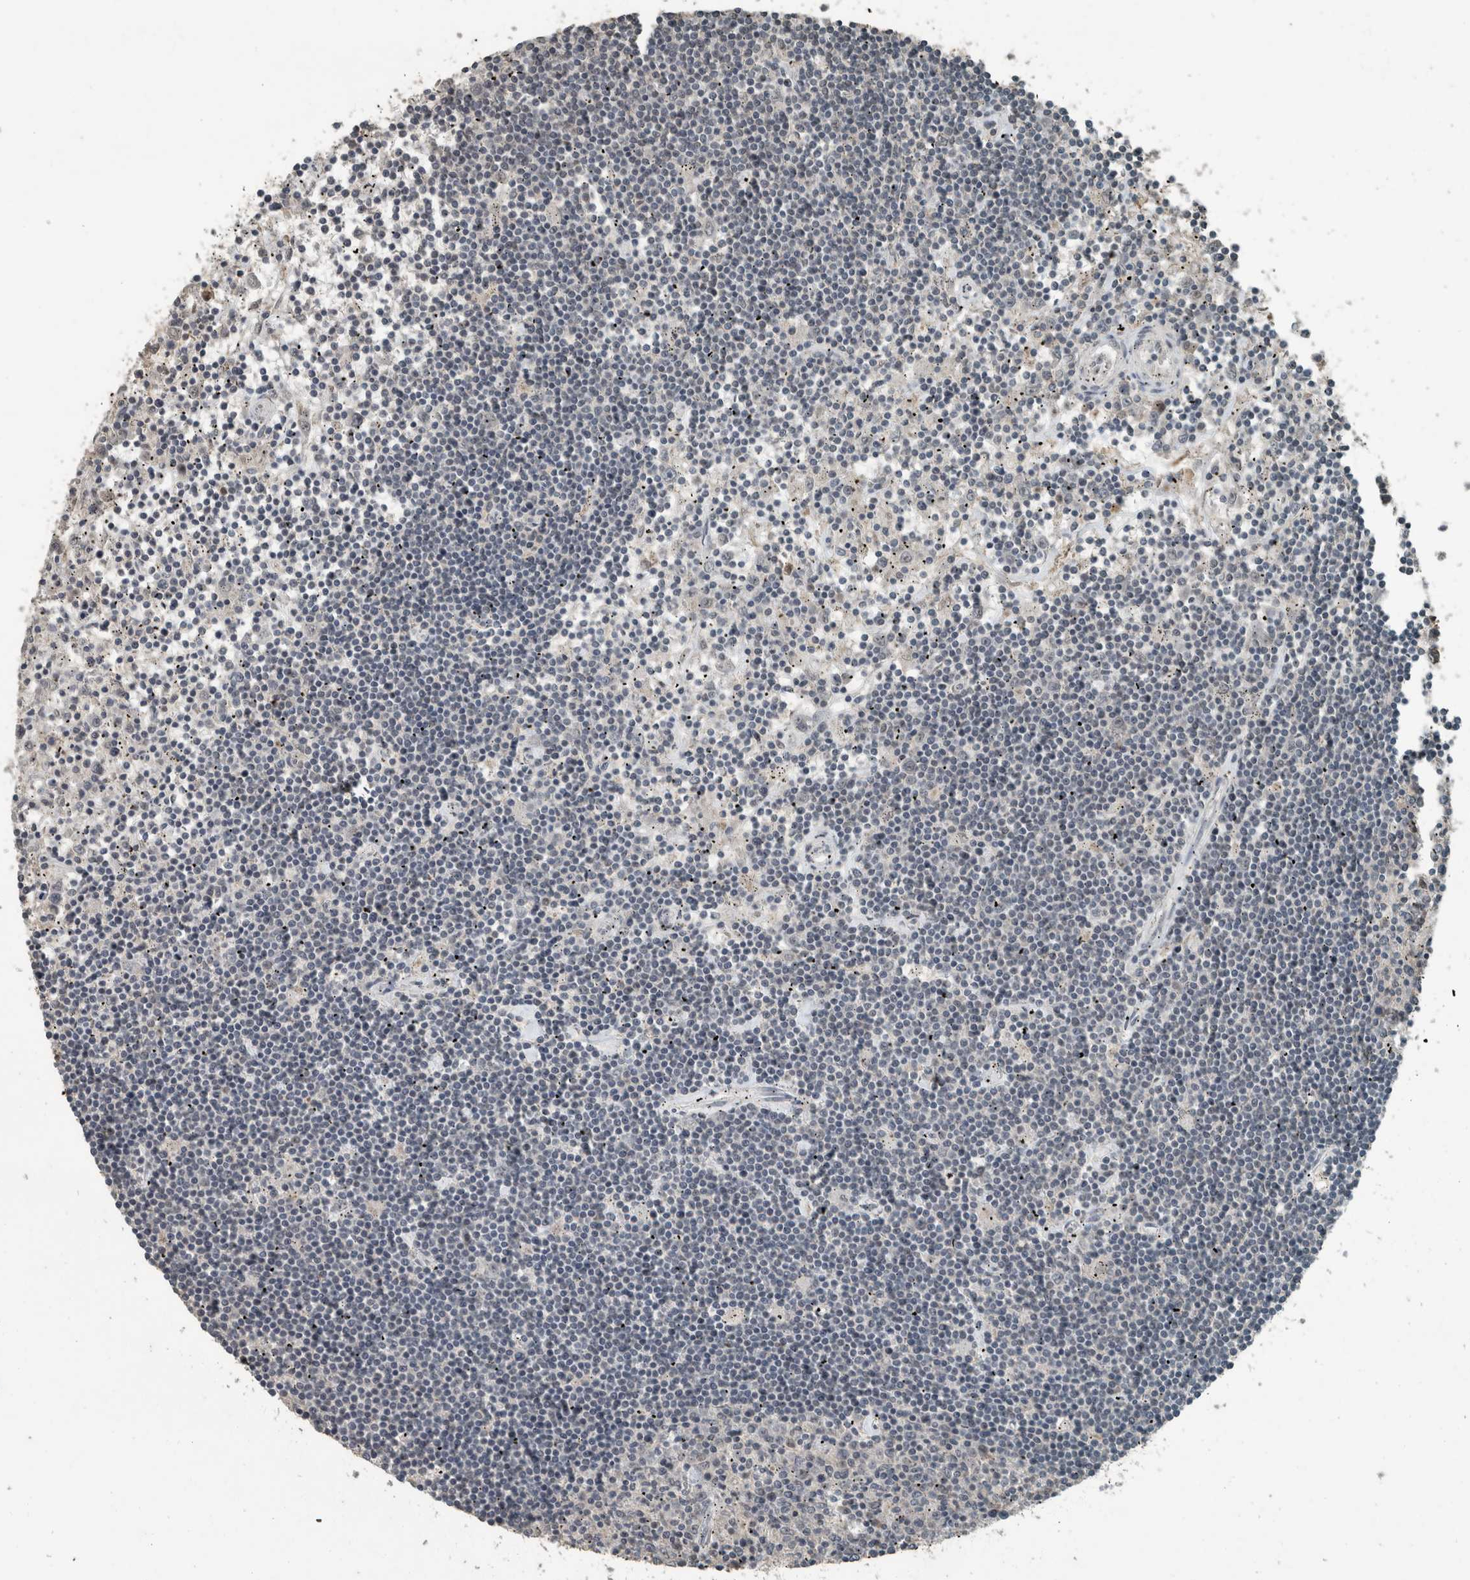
{"staining": {"intensity": "negative", "quantity": "none", "location": "none"}, "tissue": "lymphoma", "cell_type": "Tumor cells", "image_type": "cancer", "snomed": [{"axis": "morphology", "description": "Malignant lymphoma, non-Hodgkin's type, Low grade"}, {"axis": "topography", "description": "Spleen"}], "caption": "Immunohistochemistry of lymphoma exhibits no positivity in tumor cells.", "gene": "ZNF24", "patient": {"sex": "male", "age": 76}}